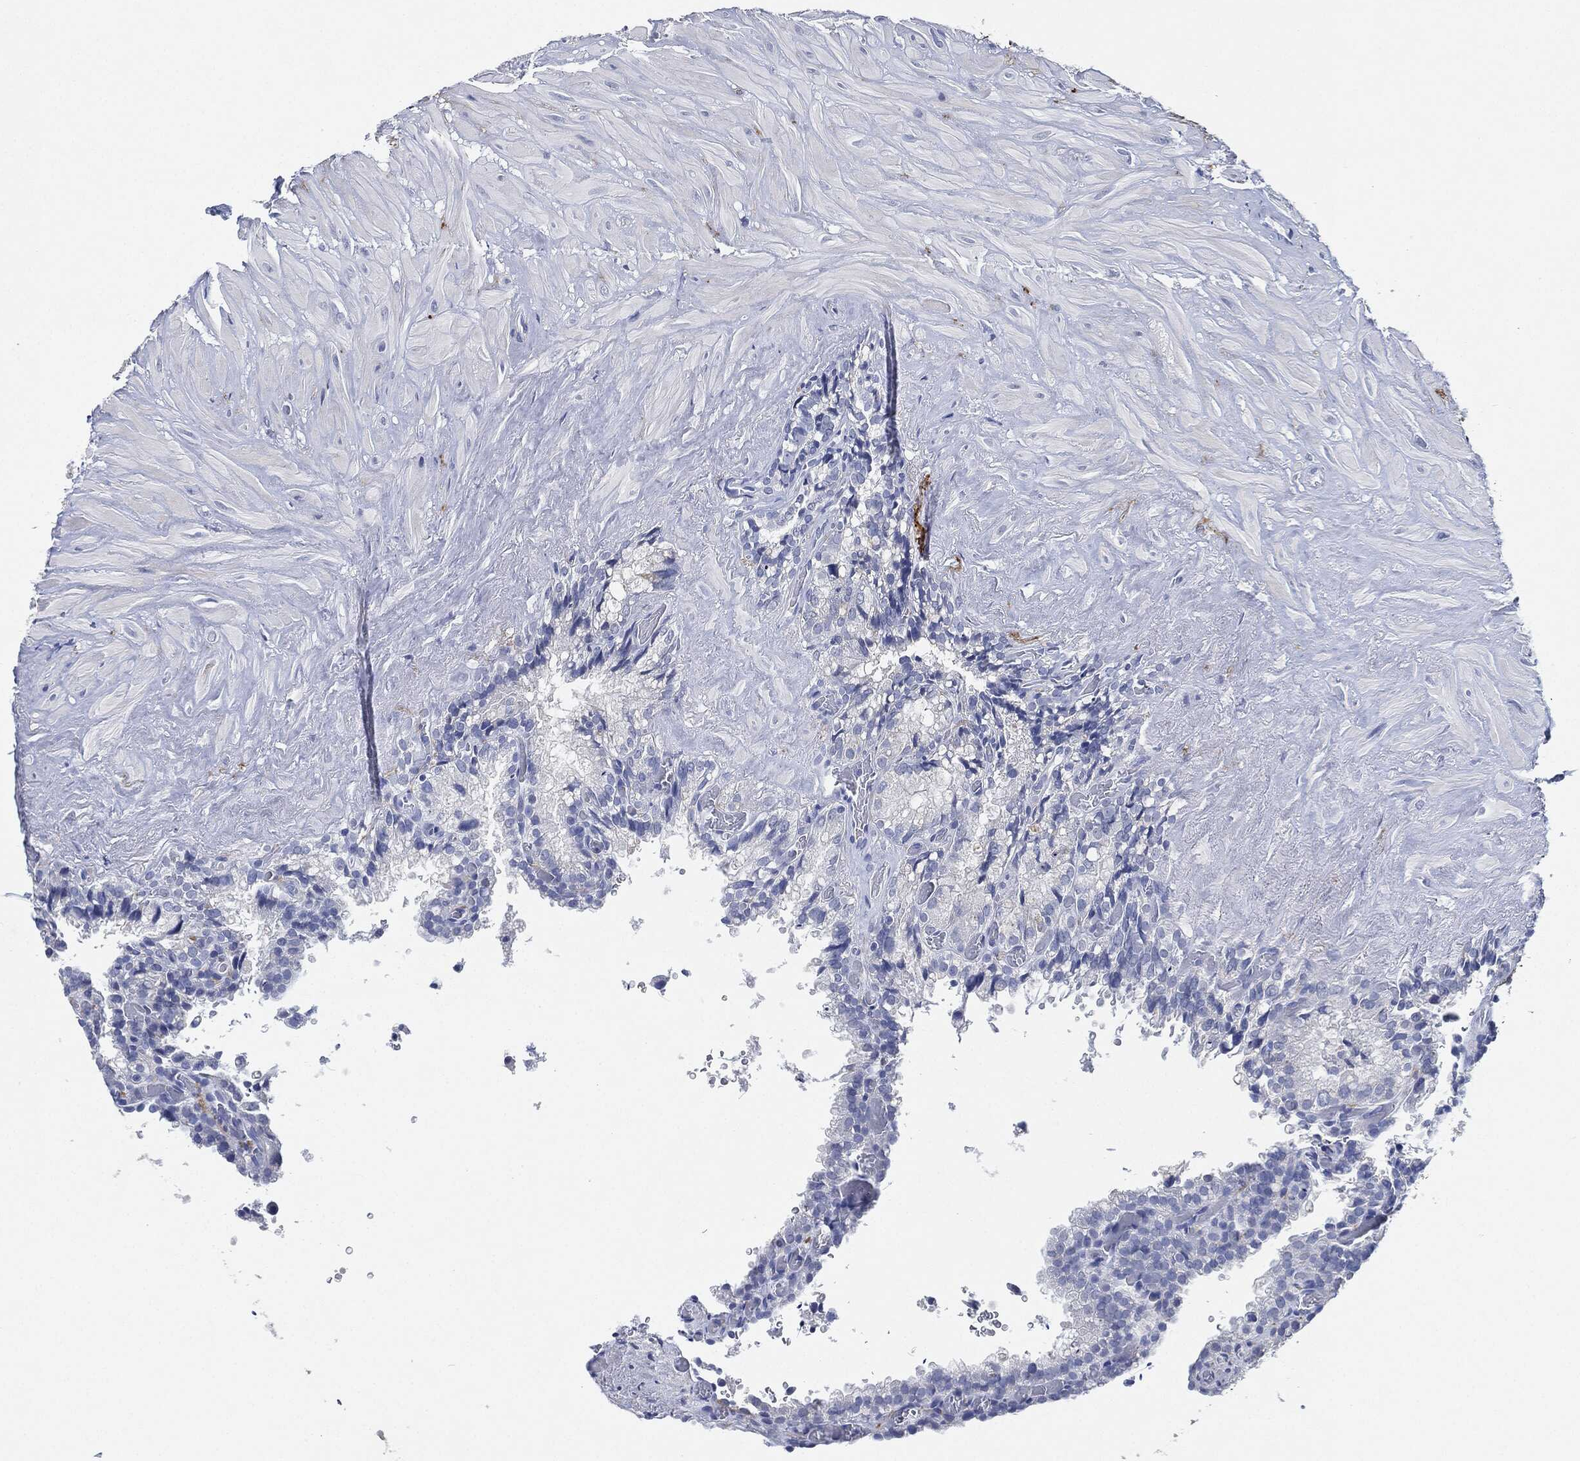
{"staining": {"intensity": "negative", "quantity": "none", "location": "none"}, "tissue": "seminal vesicle", "cell_type": "Glandular cells", "image_type": "normal", "snomed": [{"axis": "morphology", "description": "Normal tissue, NOS"}, {"axis": "topography", "description": "Seminal veicle"}], "caption": "This micrograph is of normal seminal vesicle stained with immunohistochemistry (IHC) to label a protein in brown with the nuclei are counter-stained blue. There is no positivity in glandular cells.", "gene": "NTRK1", "patient": {"sex": "male", "age": 67}}